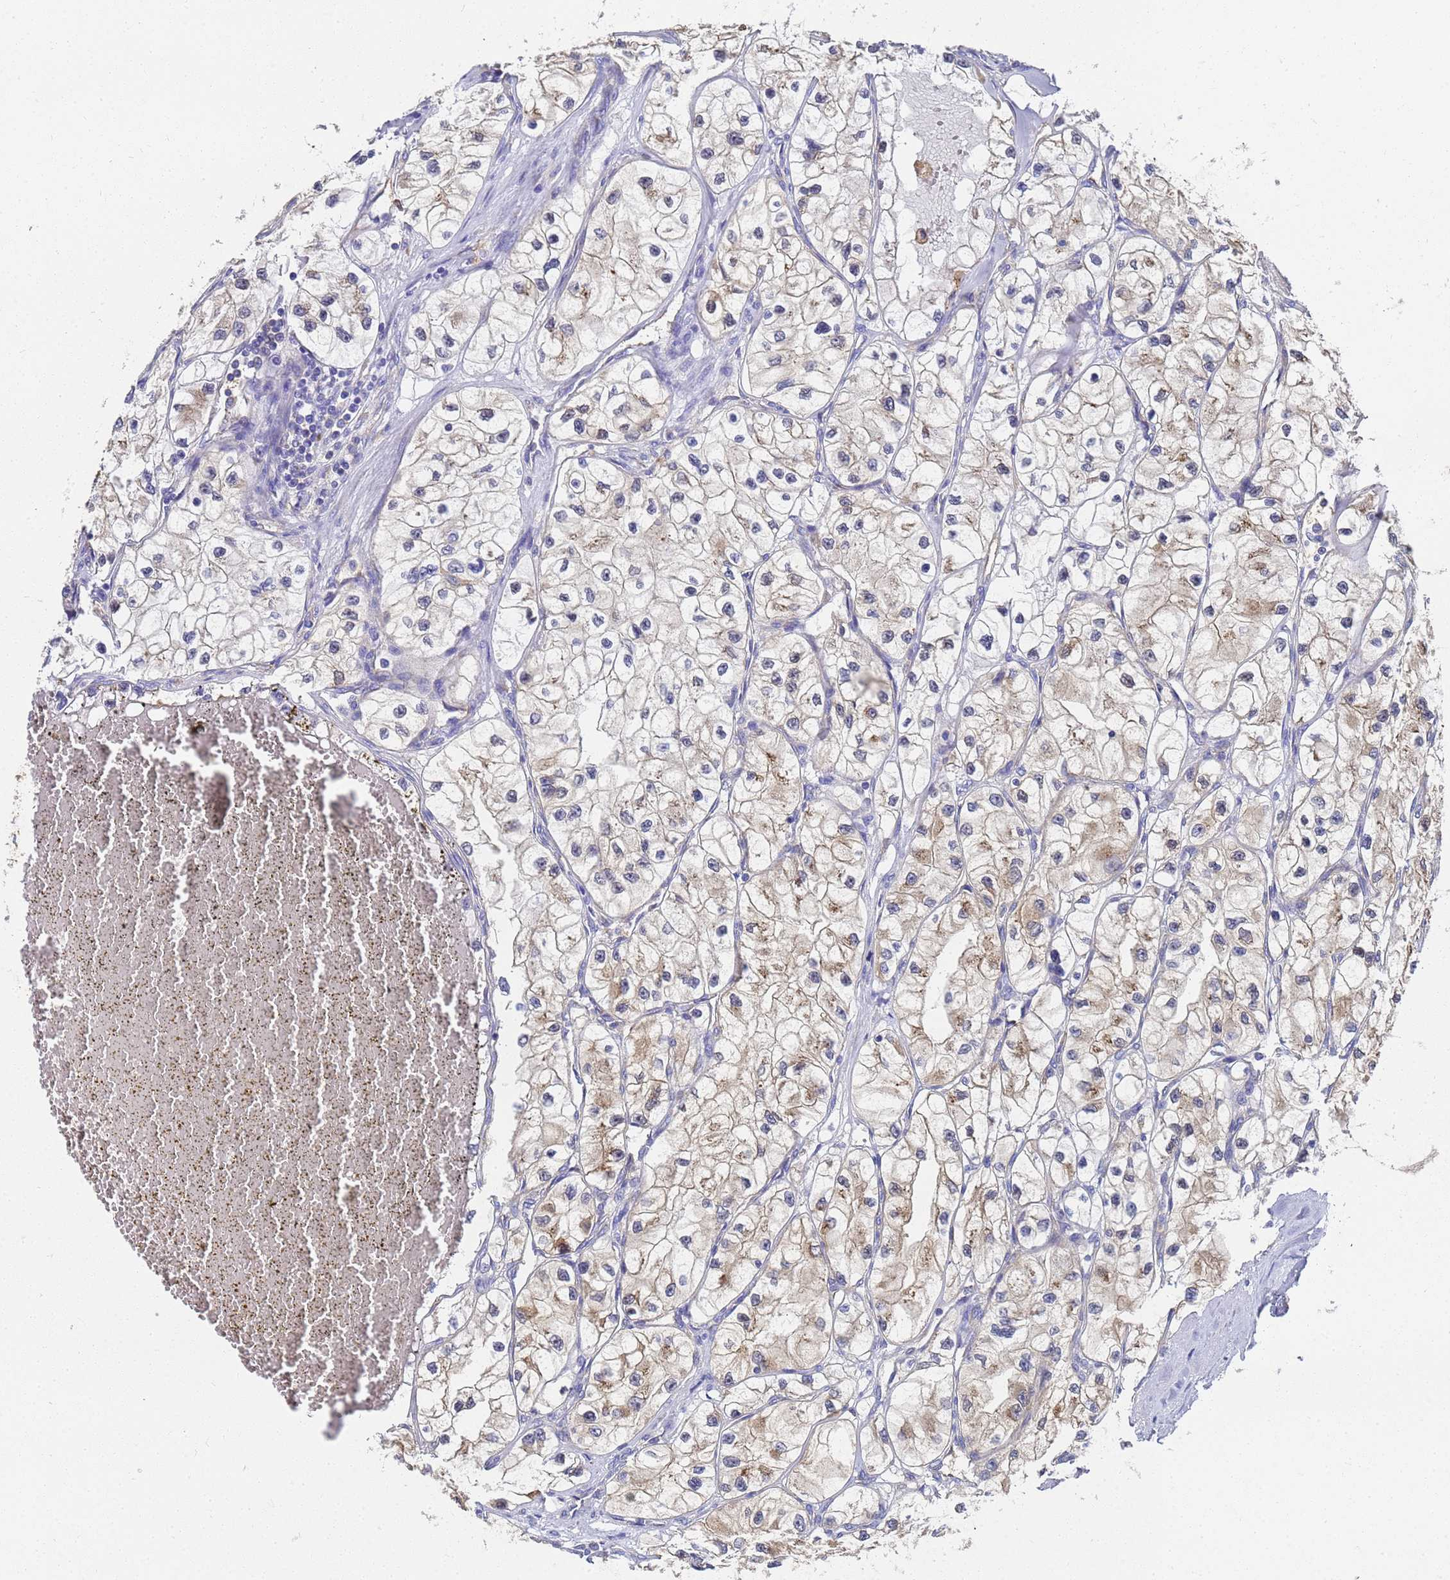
{"staining": {"intensity": "weak", "quantity": "<25%", "location": "cytoplasmic/membranous"}, "tissue": "renal cancer", "cell_type": "Tumor cells", "image_type": "cancer", "snomed": [{"axis": "morphology", "description": "Adenocarcinoma, NOS"}, {"axis": "topography", "description": "Kidney"}], "caption": "Tumor cells are negative for brown protein staining in renal cancer (adenocarcinoma).", "gene": "NME1-NME2", "patient": {"sex": "female", "age": 57}}